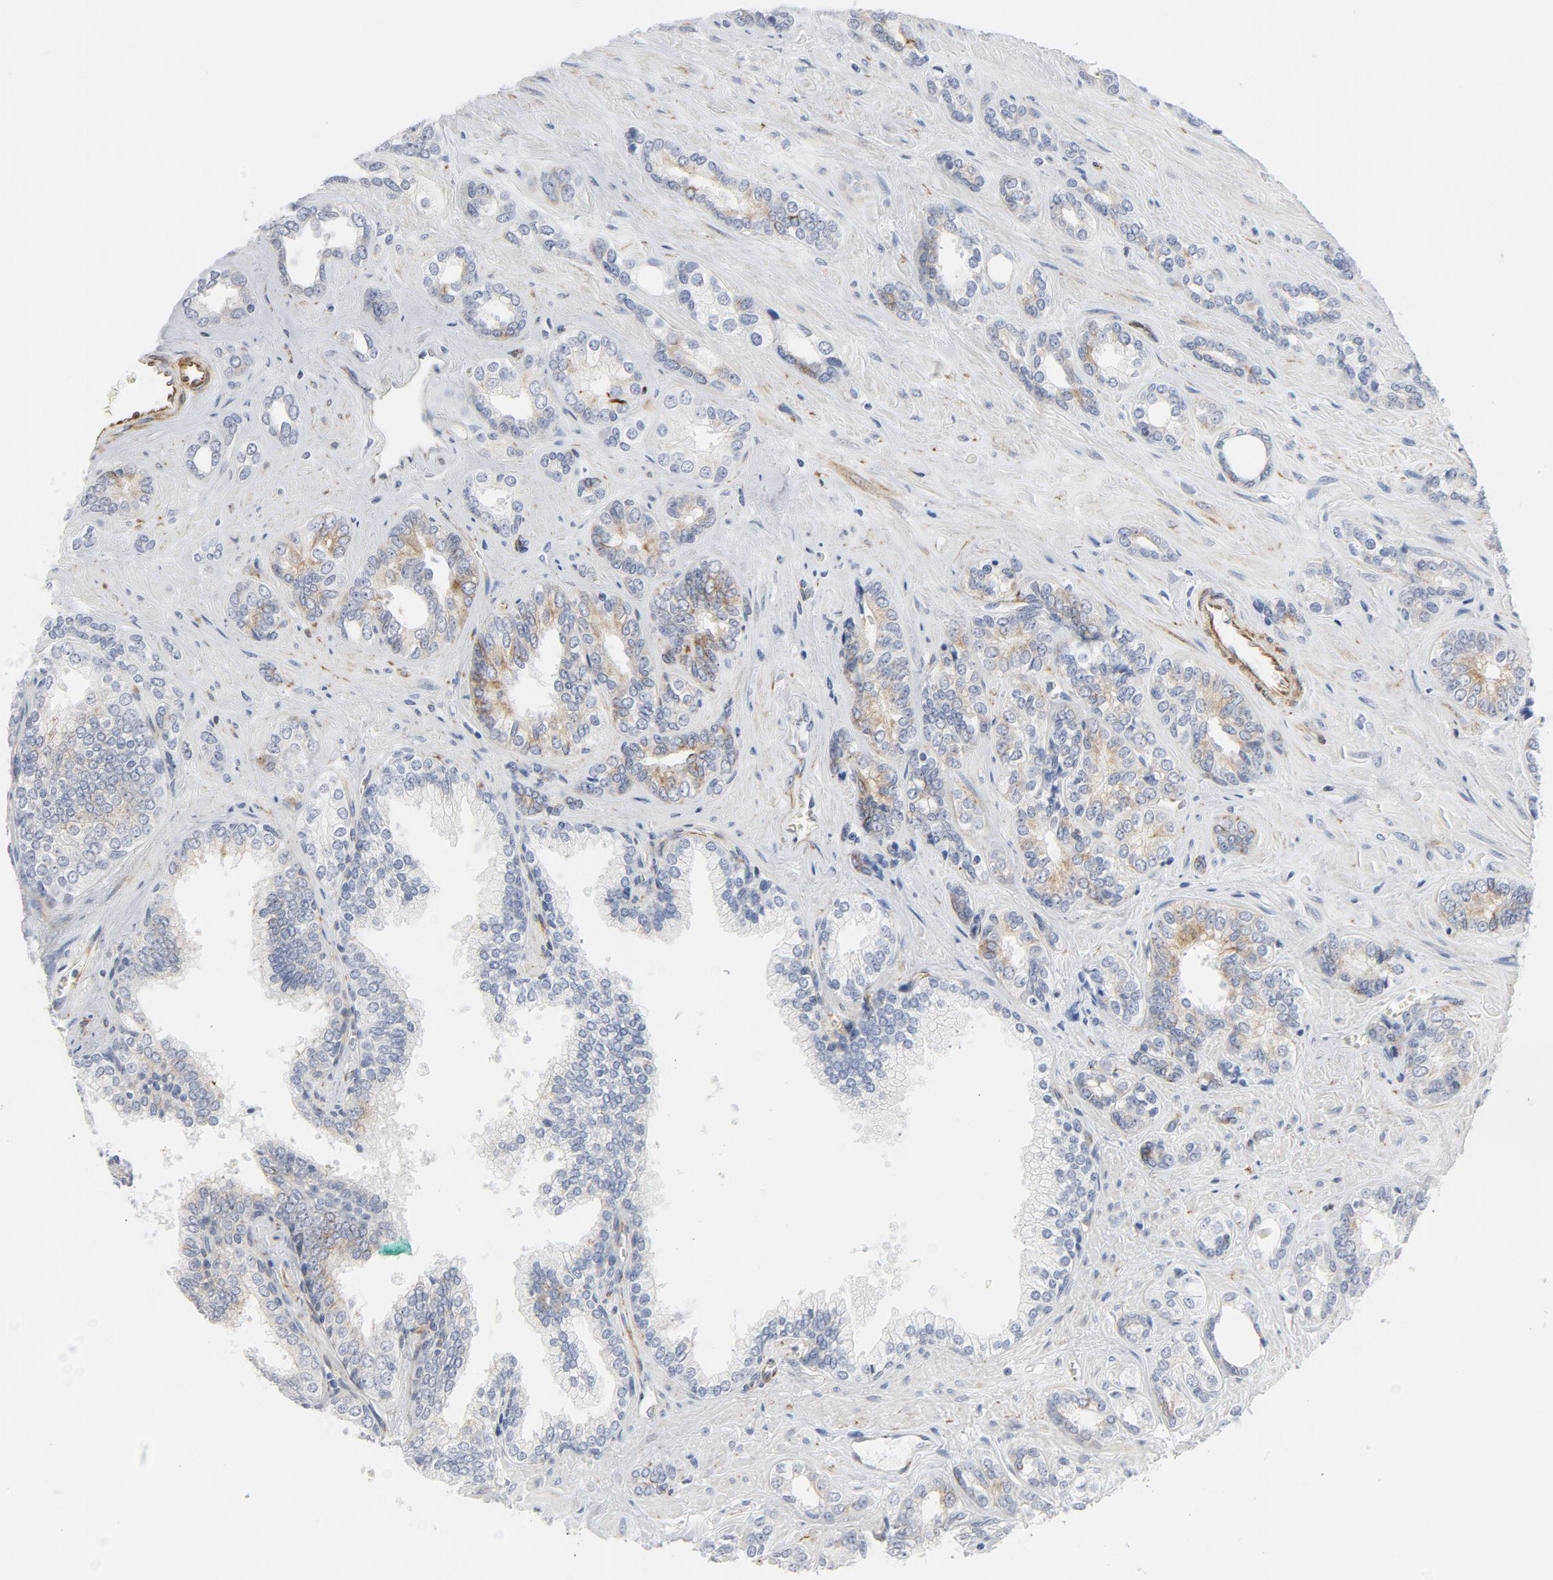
{"staining": {"intensity": "moderate", "quantity": "25%-75%", "location": "cytoplasmic/membranous"}, "tissue": "prostate cancer", "cell_type": "Tumor cells", "image_type": "cancer", "snomed": [{"axis": "morphology", "description": "Adenocarcinoma, High grade"}, {"axis": "topography", "description": "Prostate"}], "caption": "Immunohistochemical staining of high-grade adenocarcinoma (prostate) shows medium levels of moderate cytoplasmic/membranous expression in approximately 25%-75% of tumor cells.", "gene": "TUBB1", "patient": {"sex": "male", "age": 67}}